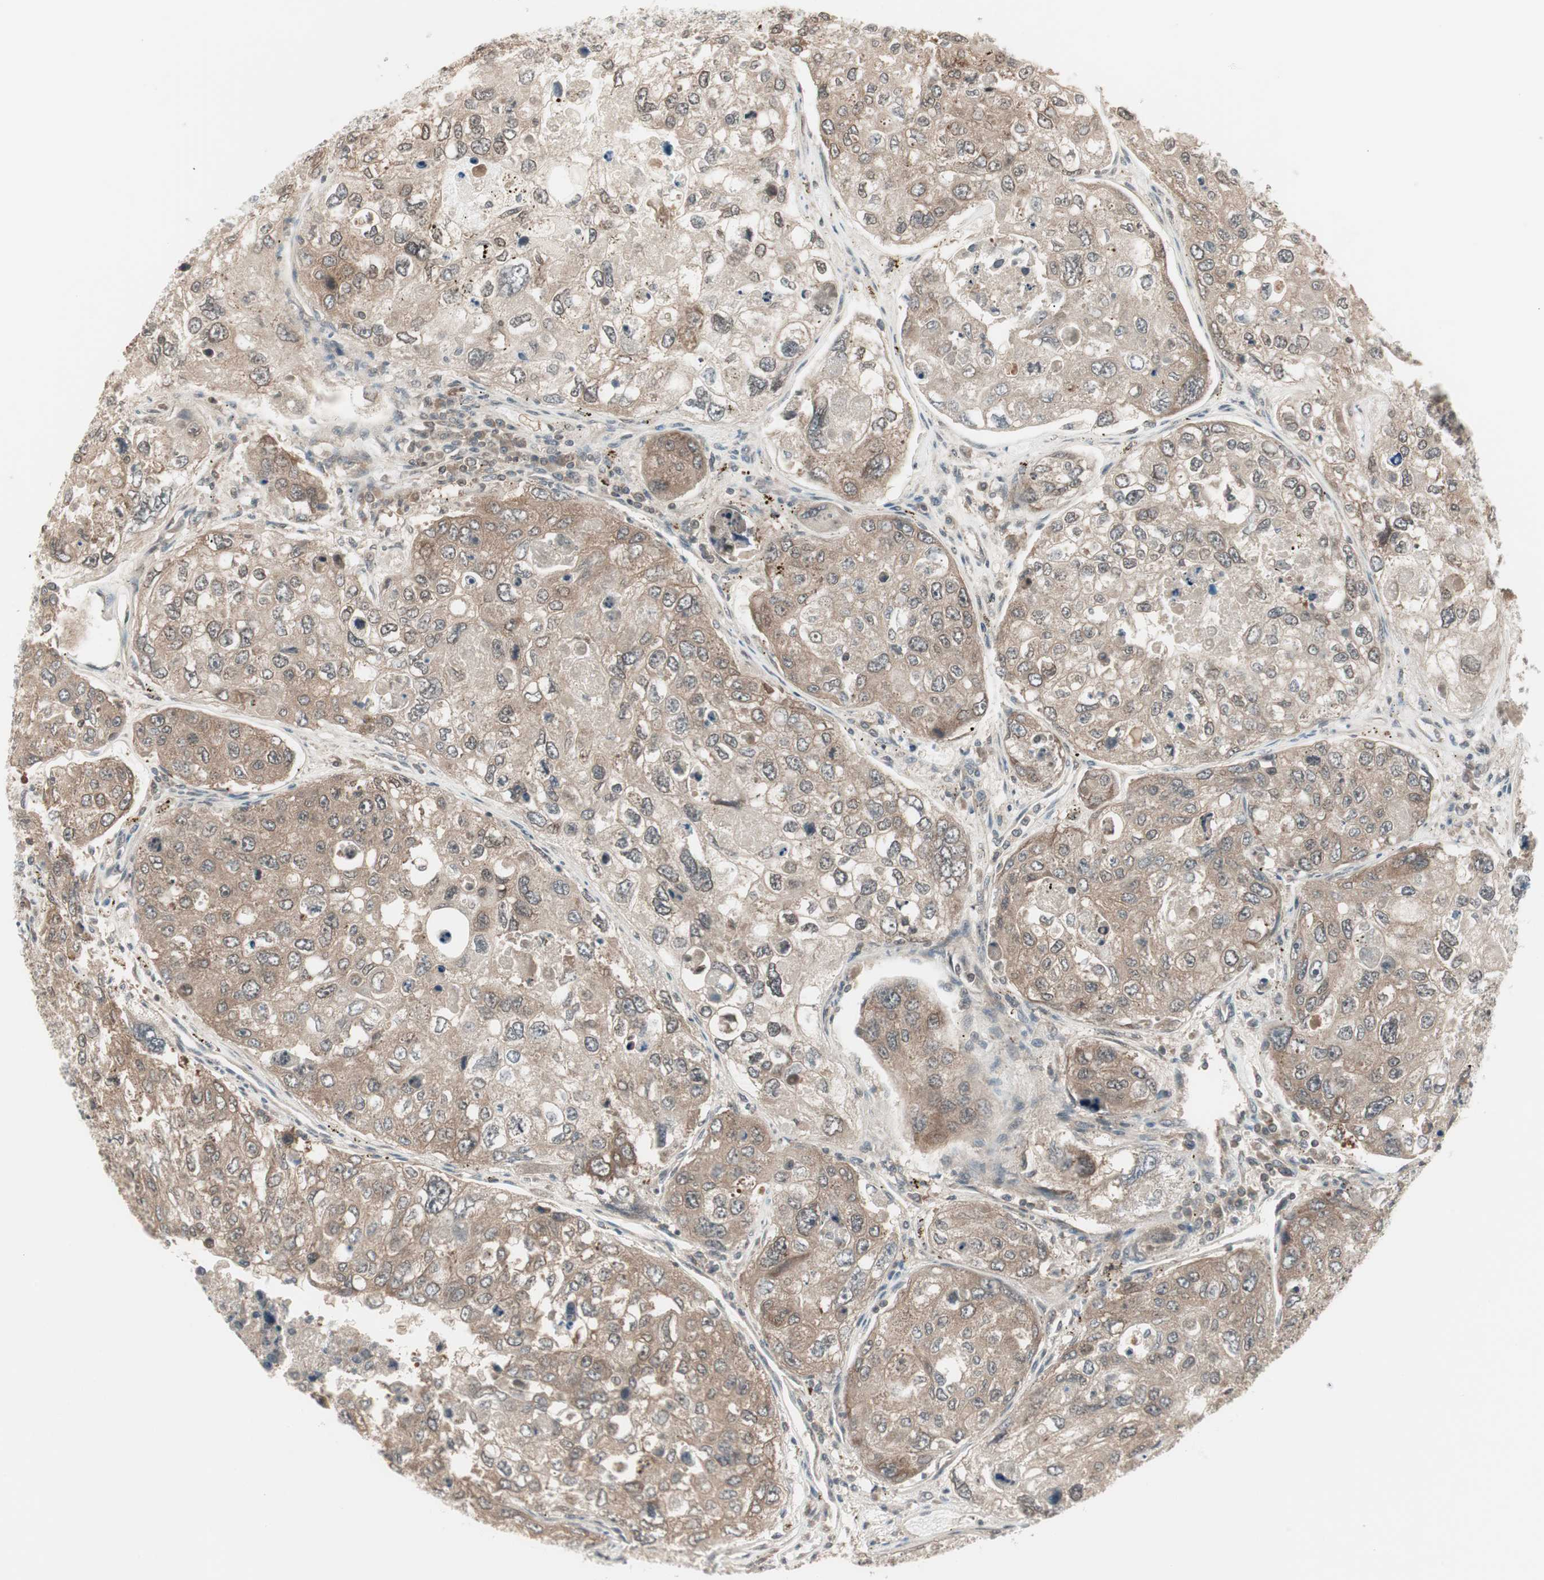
{"staining": {"intensity": "moderate", "quantity": ">75%", "location": "cytoplasmic/membranous"}, "tissue": "urothelial cancer", "cell_type": "Tumor cells", "image_type": "cancer", "snomed": [{"axis": "morphology", "description": "Urothelial carcinoma, High grade"}, {"axis": "topography", "description": "Lymph node"}, {"axis": "topography", "description": "Urinary bladder"}], "caption": "This photomicrograph shows urothelial carcinoma (high-grade) stained with IHC to label a protein in brown. The cytoplasmic/membranous of tumor cells show moderate positivity for the protein. Nuclei are counter-stained blue.", "gene": "UBE2I", "patient": {"sex": "male", "age": 51}}